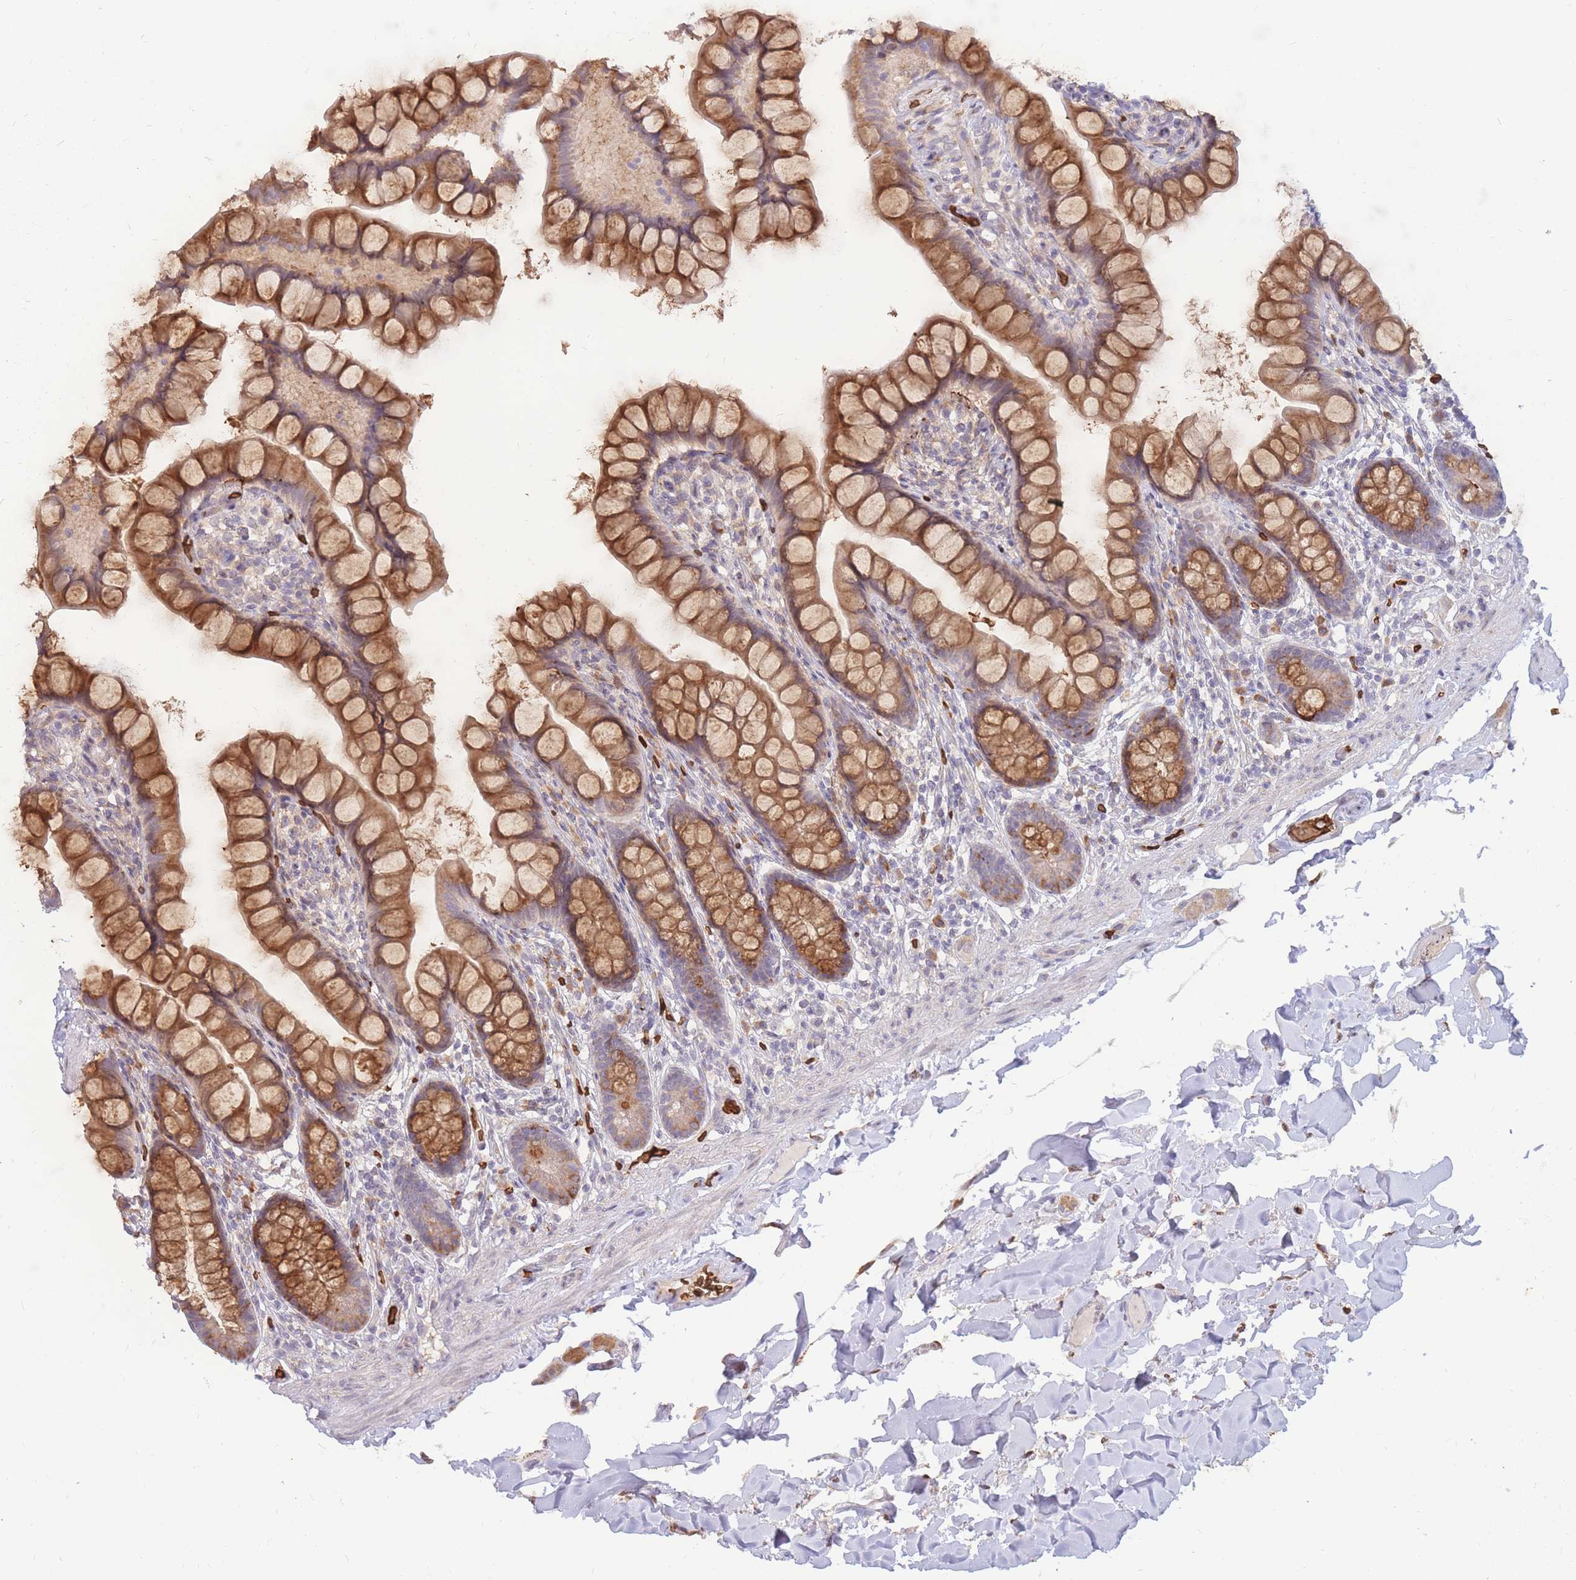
{"staining": {"intensity": "moderate", "quantity": "25%-75%", "location": "cytoplasmic/membranous"}, "tissue": "small intestine", "cell_type": "Glandular cells", "image_type": "normal", "snomed": [{"axis": "morphology", "description": "Normal tissue, NOS"}, {"axis": "topography", "description": "Small intestine"}], "caption": "IHC staining of unremarkable small intestine, which demonstrates medium levels of moderate cytoplasmic/membranous staining in approximately 25%-75% of glandular cells indicating moderate cytoplasmic/membranous protein positivity. The staining was performed using DAB (brown) for protein detection and nuclei were counterstained in hematoxylin (blue).", "gene": "ATP10D", "patient": {"sex": "male", "age": 70}}